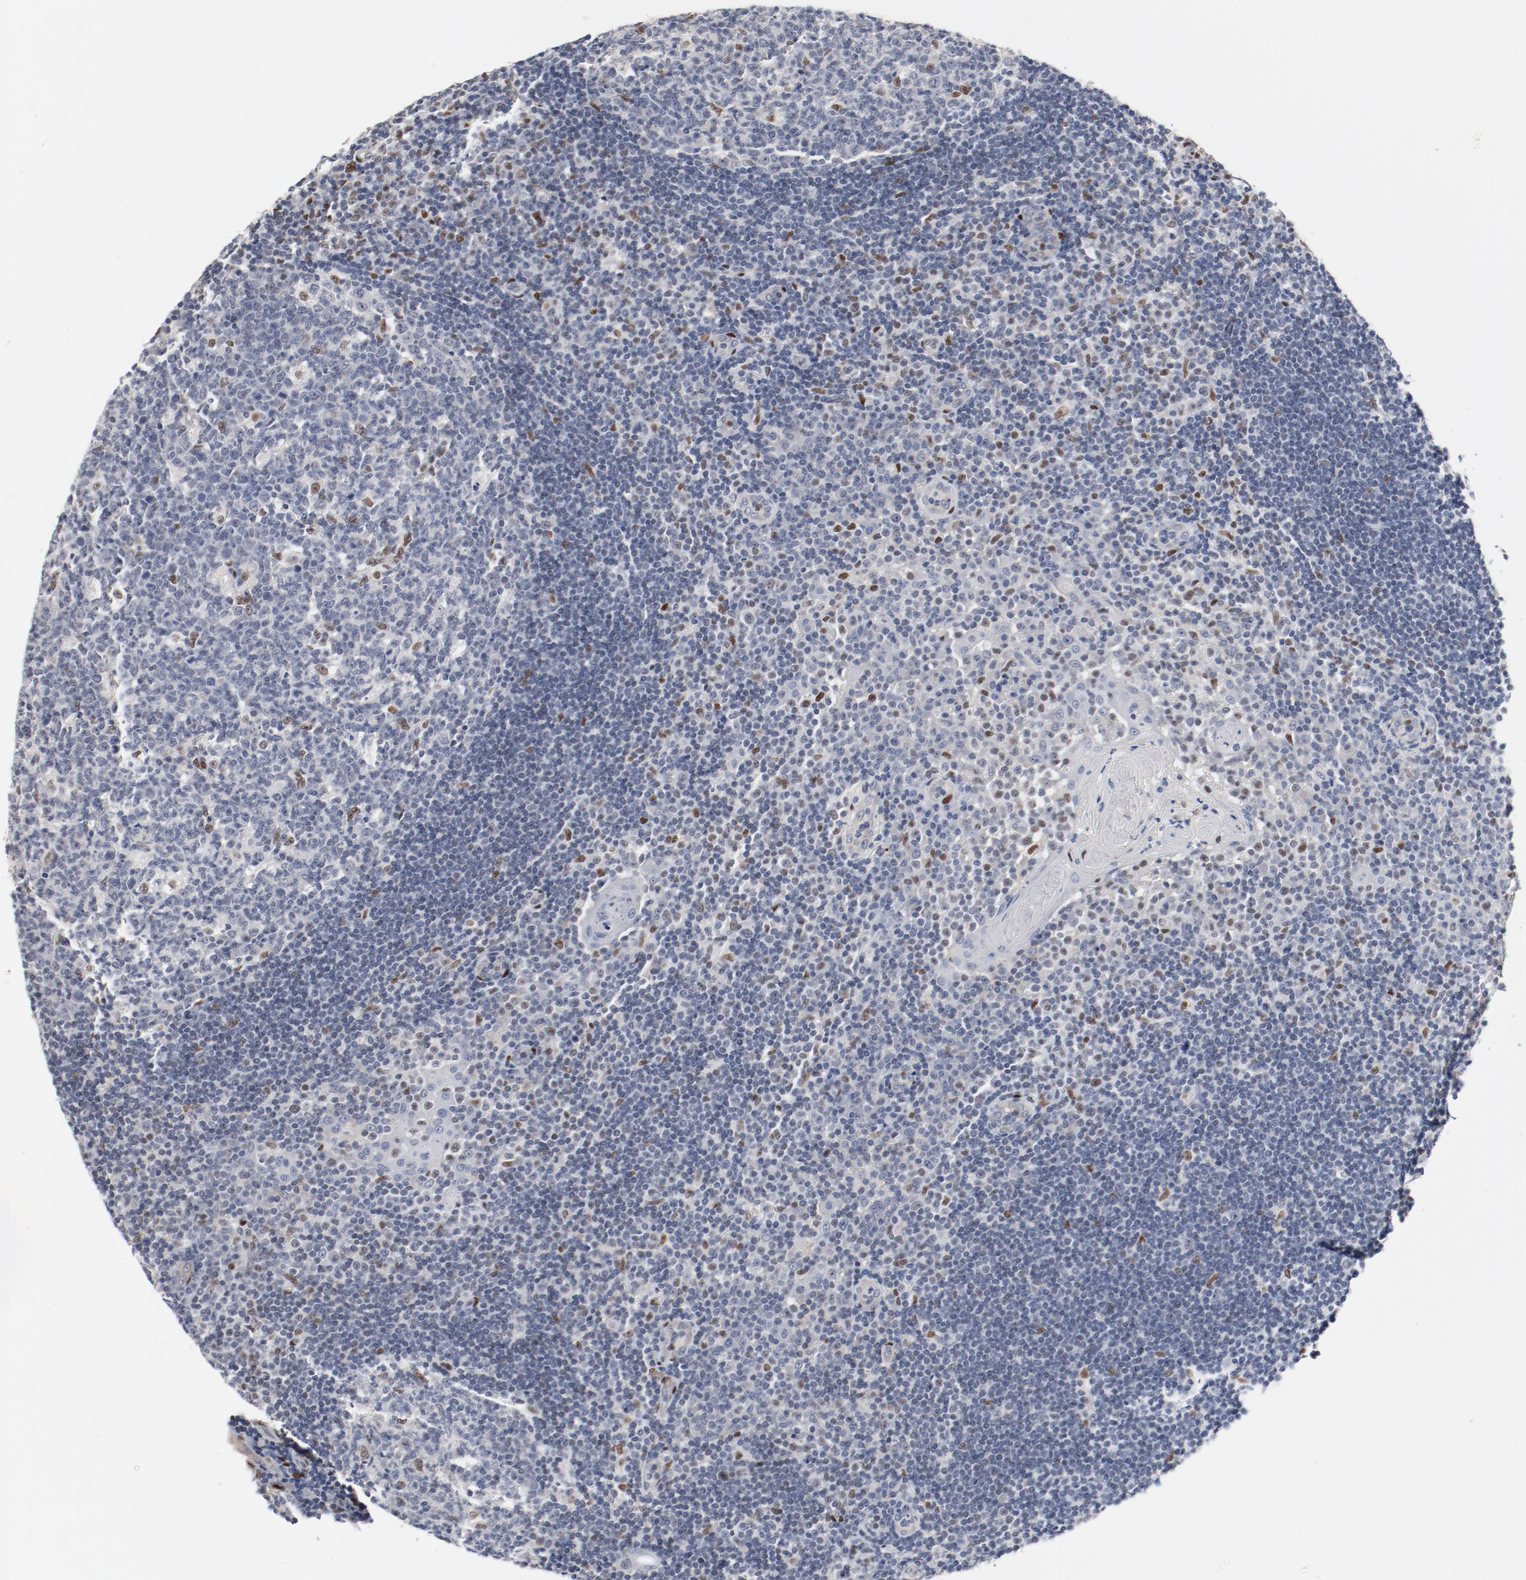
{"staining": {"intensity": "moderate", "quantity": "<25%", "location": "nuclear"}, "tissue": "tonsil", "cell_type": "Germinal center cells", "image_type": "normal", "snomed": [{"axis": "morphology", "description": "Normal tissue, NOS"}, {"axis": "topography", "description": "Tonsil"}], "caption": "Germinal center cells demonstrate low levels of moderate nuclear positivity in approximately <25% of cells in normal human tonsil. (DAB IHC, brown staining for protein, blue staining for nuclei).", "gene": "ZEB2", "patient": {"sex": "female", "age": 40}}